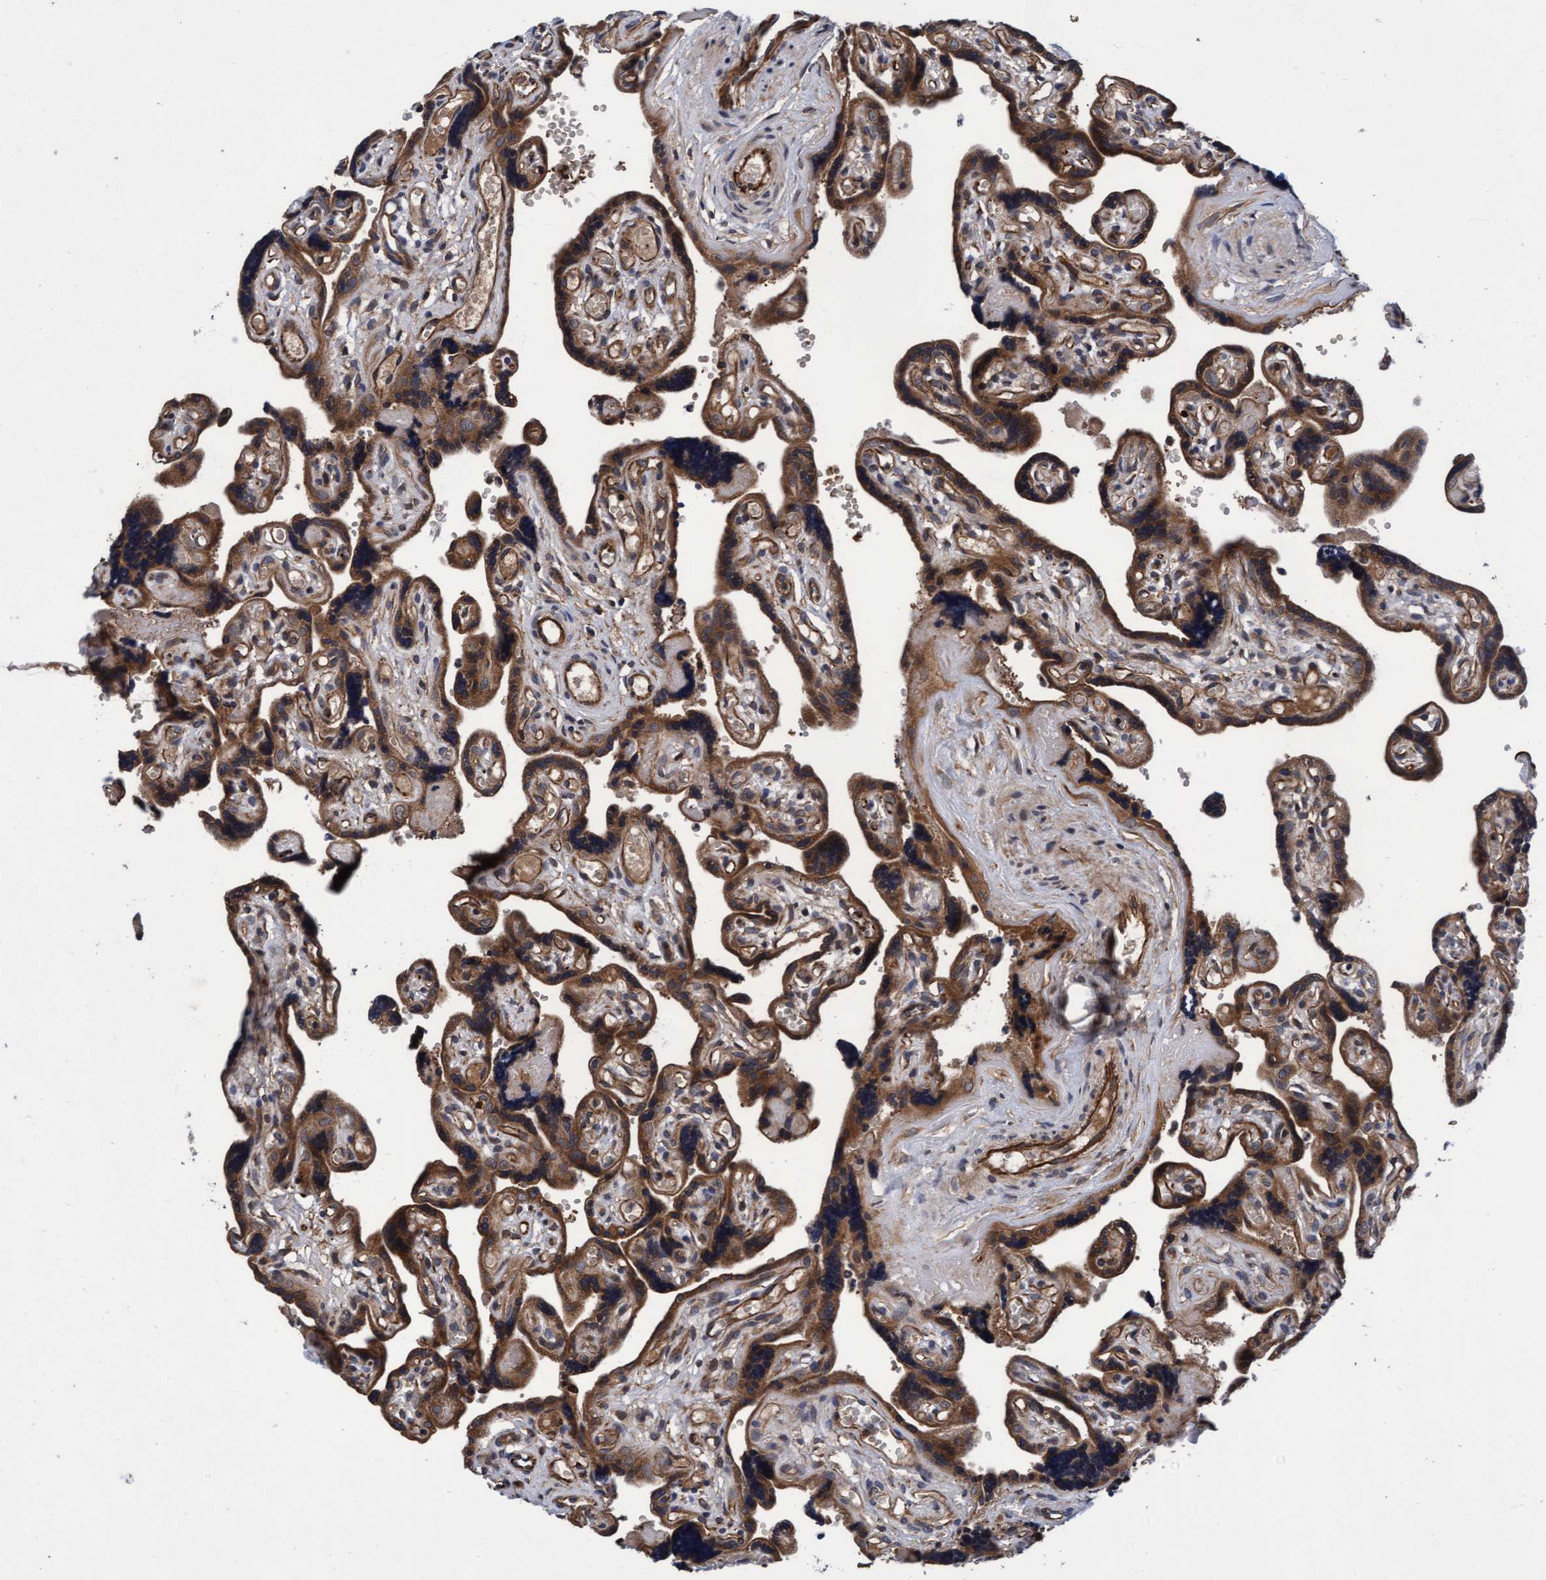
{"staining": {"intensity": "strong", "quantity": ">75%", "location": "cytoplasmic/membranous"}, "tissue": "placenta", "cell_type": "Decidual cells", "image_type": "normal", "snomed": [{"axis": "morphology", "description": "Normal tissue, NOS"}, {"axis": "topography", "description": "Placenta"}], "caption": "A micrograph of placenta stained for a protein reveals strong cytoplasmic/membranous brown staining in decidual cells.", "gene": "EFCAB13", "patient": {"sex": "female", "age": 30}}